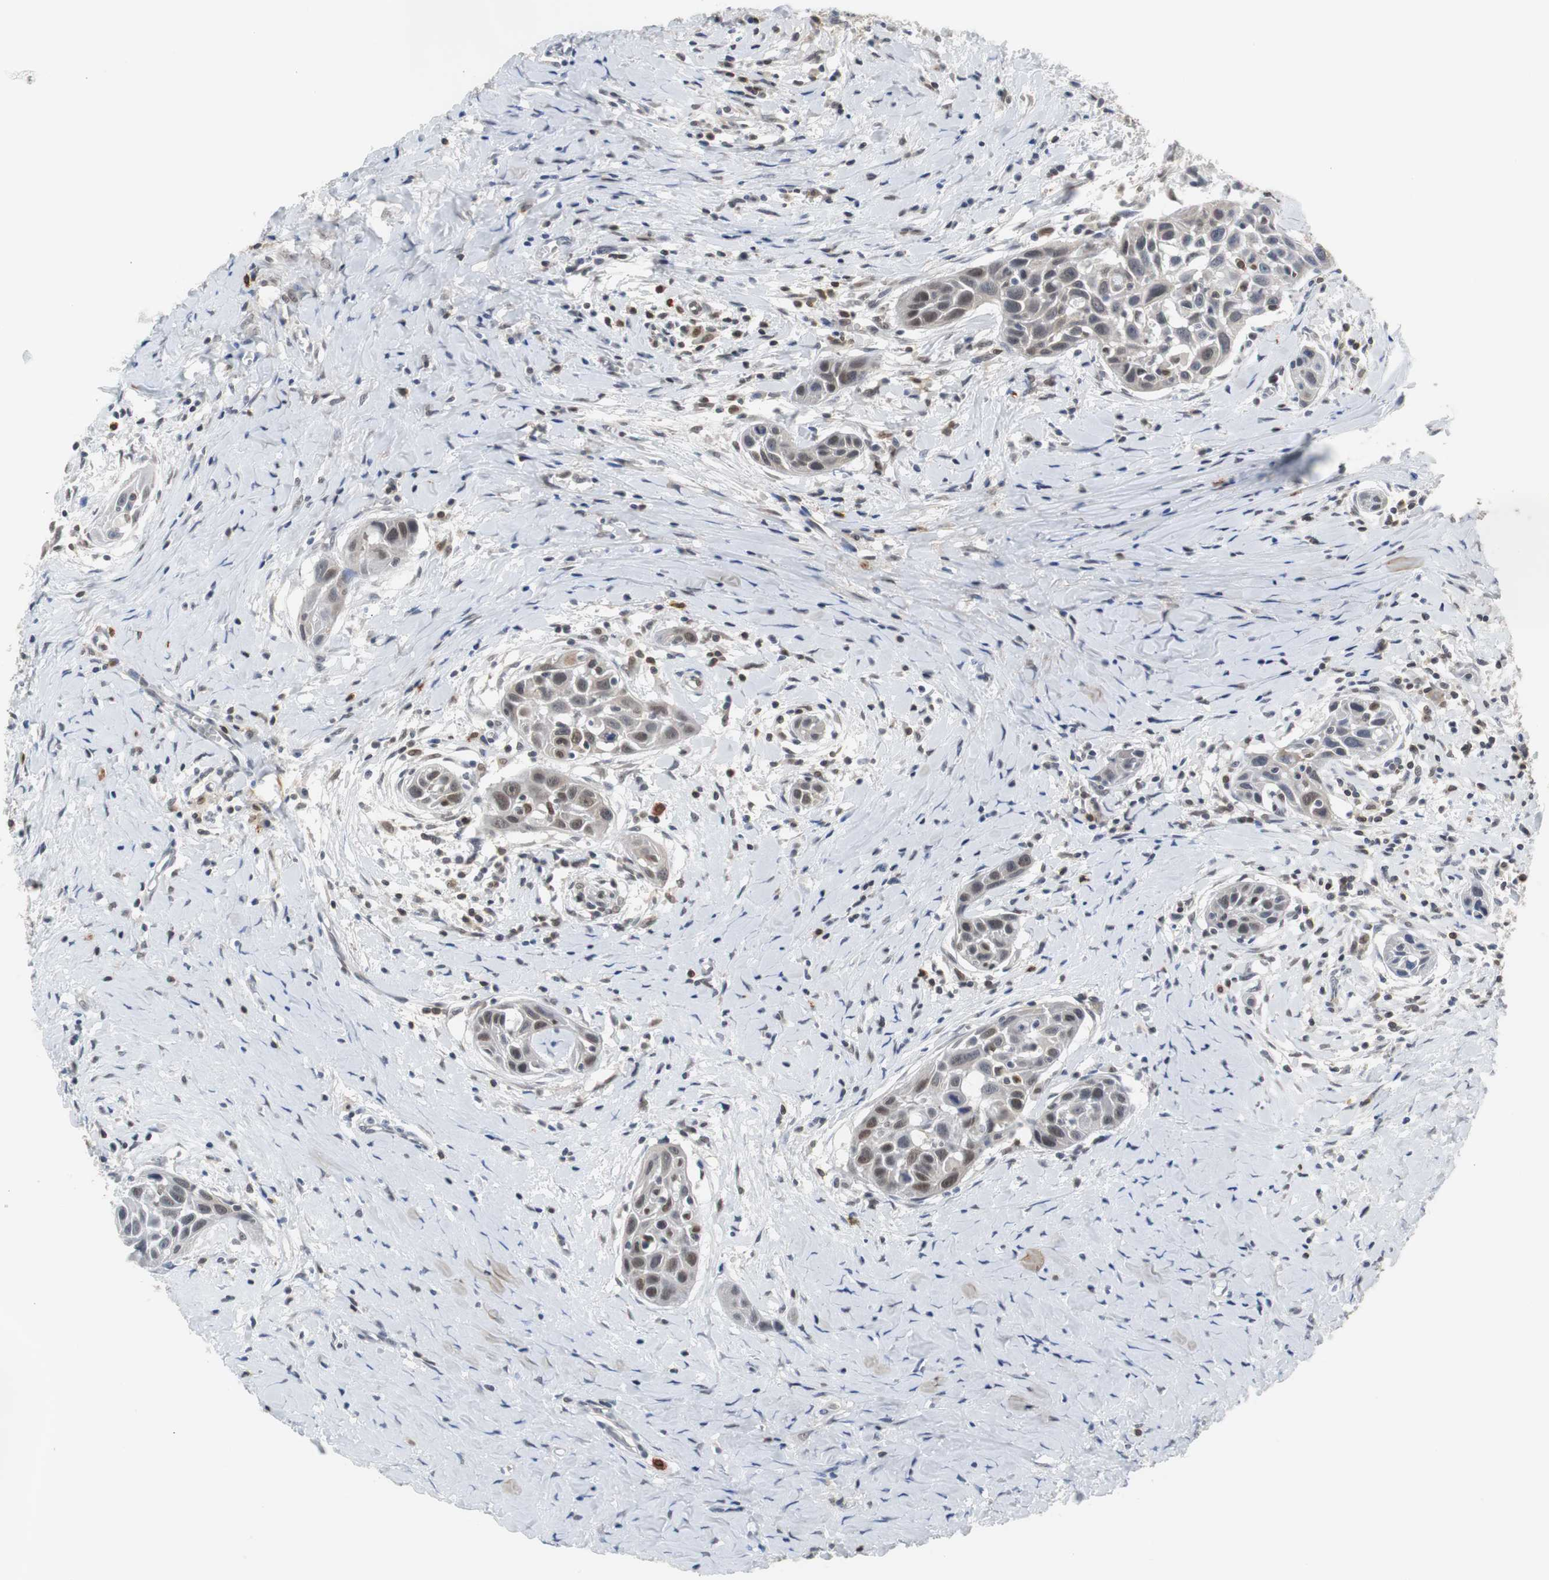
{"staining": {"intensity": "moderate", "quantity": "<25%", "location": "nuclear"}, "tissue": "head and neck cancer", "cell_type": "Tumor cells", "image_type": "cancer", "snomed": [{"axis": "morphology", "description": "Squamous cell carcinoma, NOS"}, {"axis": "topography", "description": "Oral tissue"}, {"axis": "topography", "description": "Head-Neck"}], "caption": "Head and neck cancer tissue demonstrates moderate nuclear expression in about <25% of tumor cells, visualized by immunohistochemistry.", "gene": "SIRT1", "patient": {"sex": "female", "age": 50}}